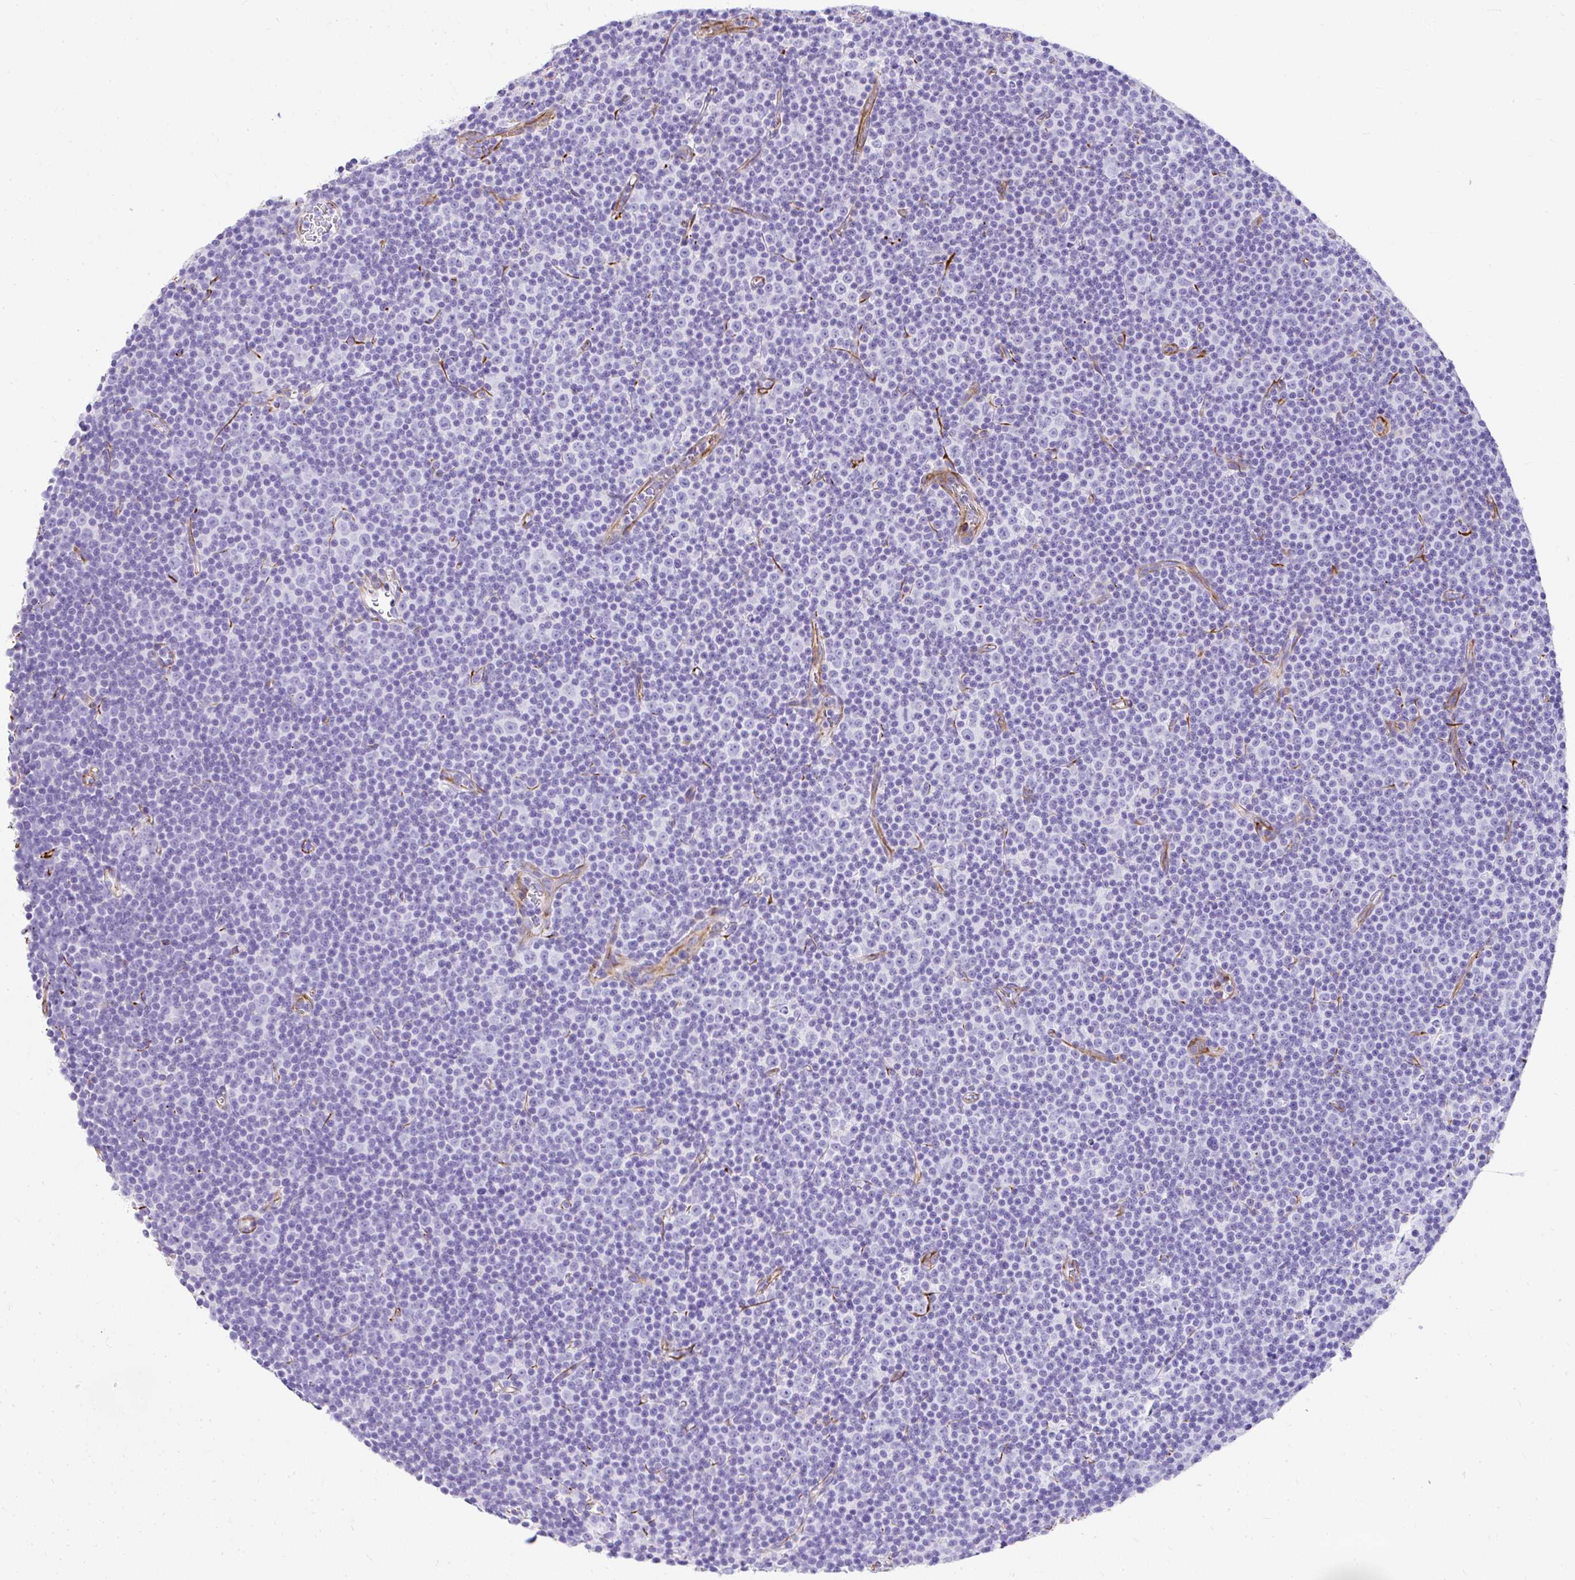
{"staining": {"intensity": "negative", "quantity": "none", "location": "none"}, "tissue": "lymphoma", "cell_type": "Tumor cells", "image_type": "cancer", "snomed": [{"axis": "morphology", "description": "Malignant lymphoma, non-Hodgkin's type, Low grade"}, {"axis": "topography", "description": "Lymph node"}], "caption": "Immunohistochemical staining of low-grade malignant lymphoma, non-Hodgkin's type exhibits no significant expression in tumor cells.", "gene": "DEPDC5", "patient": {"sex": "female", "age": 67}}